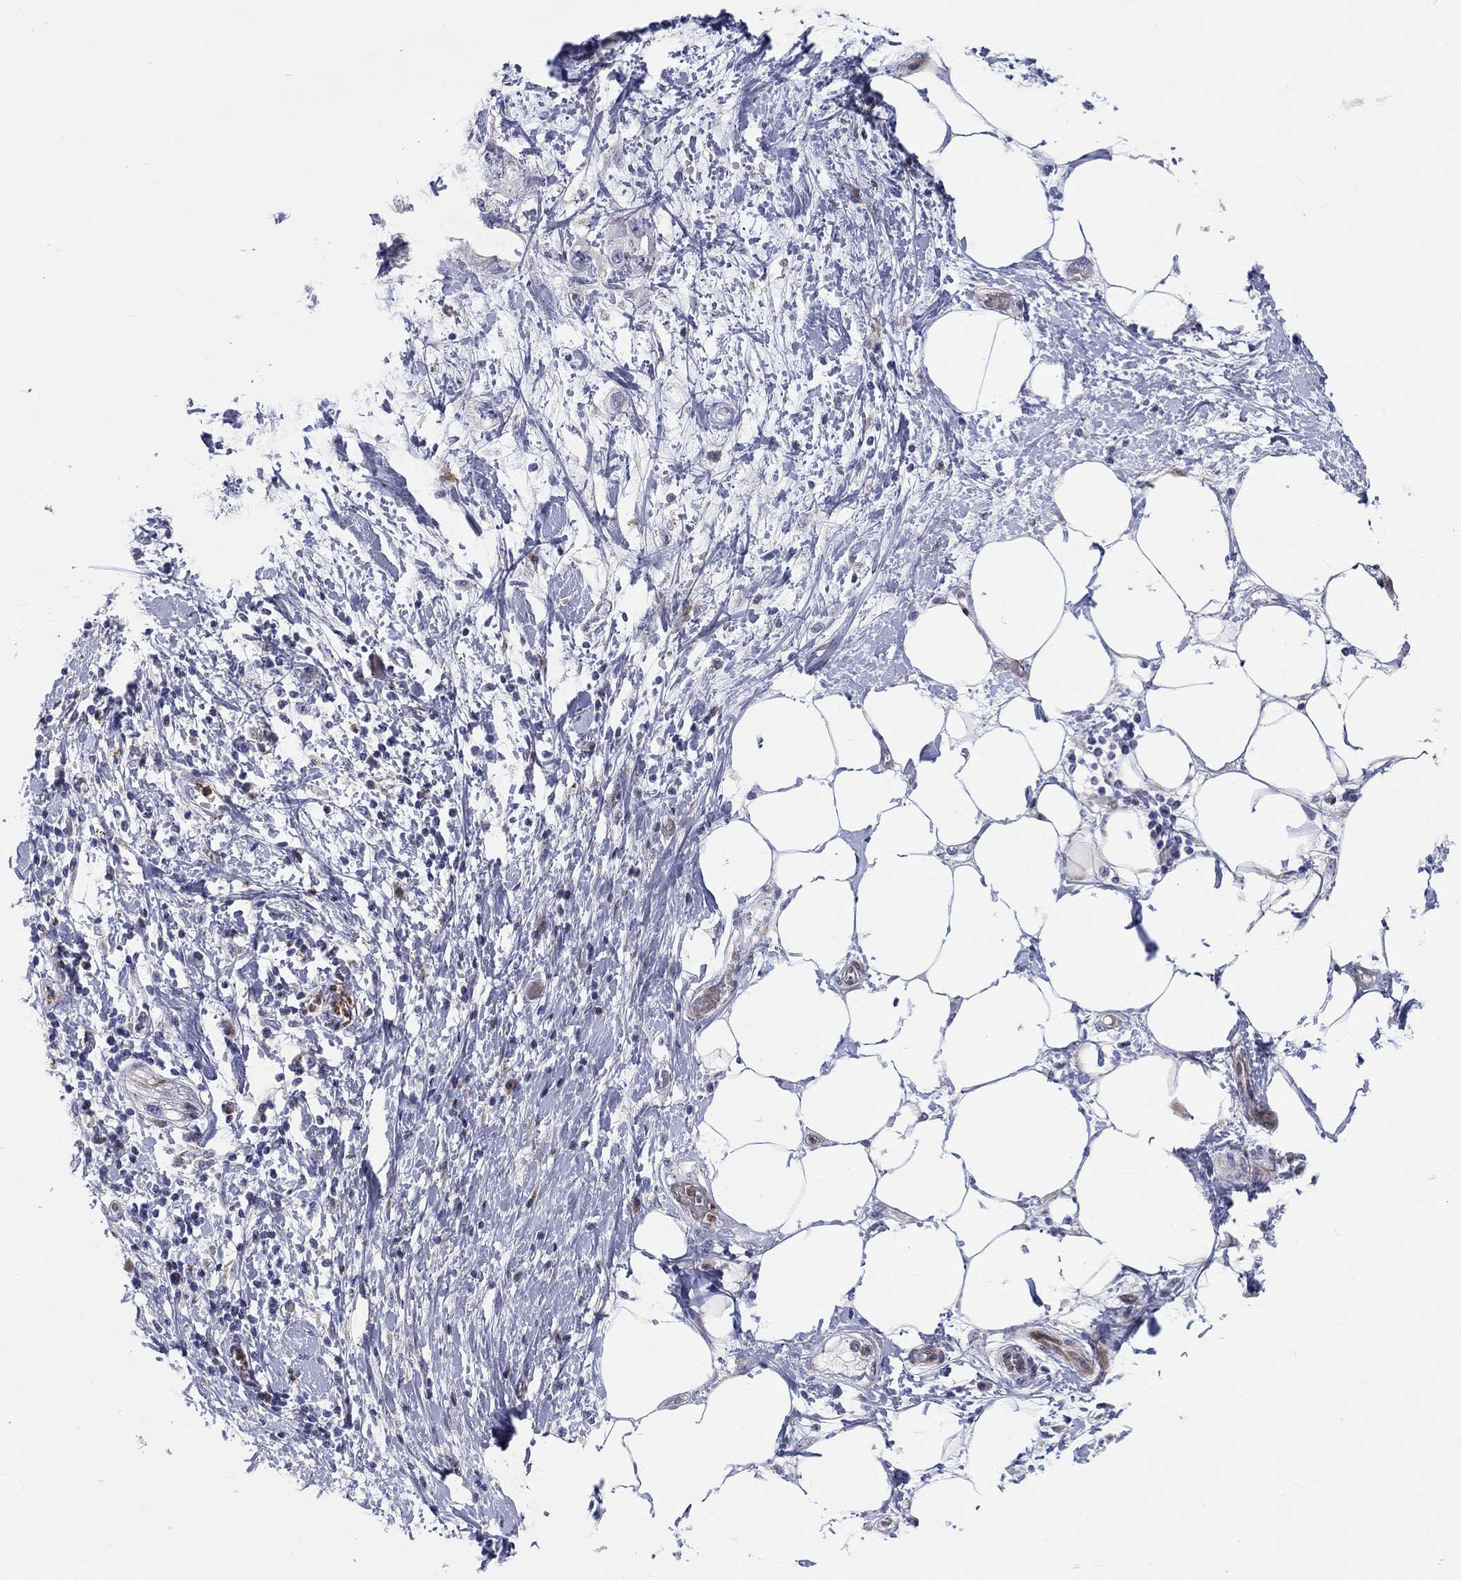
{"staining": {"intensity": "negative", "quantity": "none", "location": "none"}, "tissue": "pancreatic cancer", "cell_type": "Tumor cells", "image_type": "cancer", "snomed": [{"axis": "morphology", "description": "Adenocarcinoma, NOS"}, {"axis": "topography", "description": "Pancreas"}], "caption": "Pancreatic adenocarcinoma stained for a protein using immunohistochemistry exhibits no positivity tumor cells.", "gene": "ARHGAP36", "patient": {"sex": "female", "age": 56}}